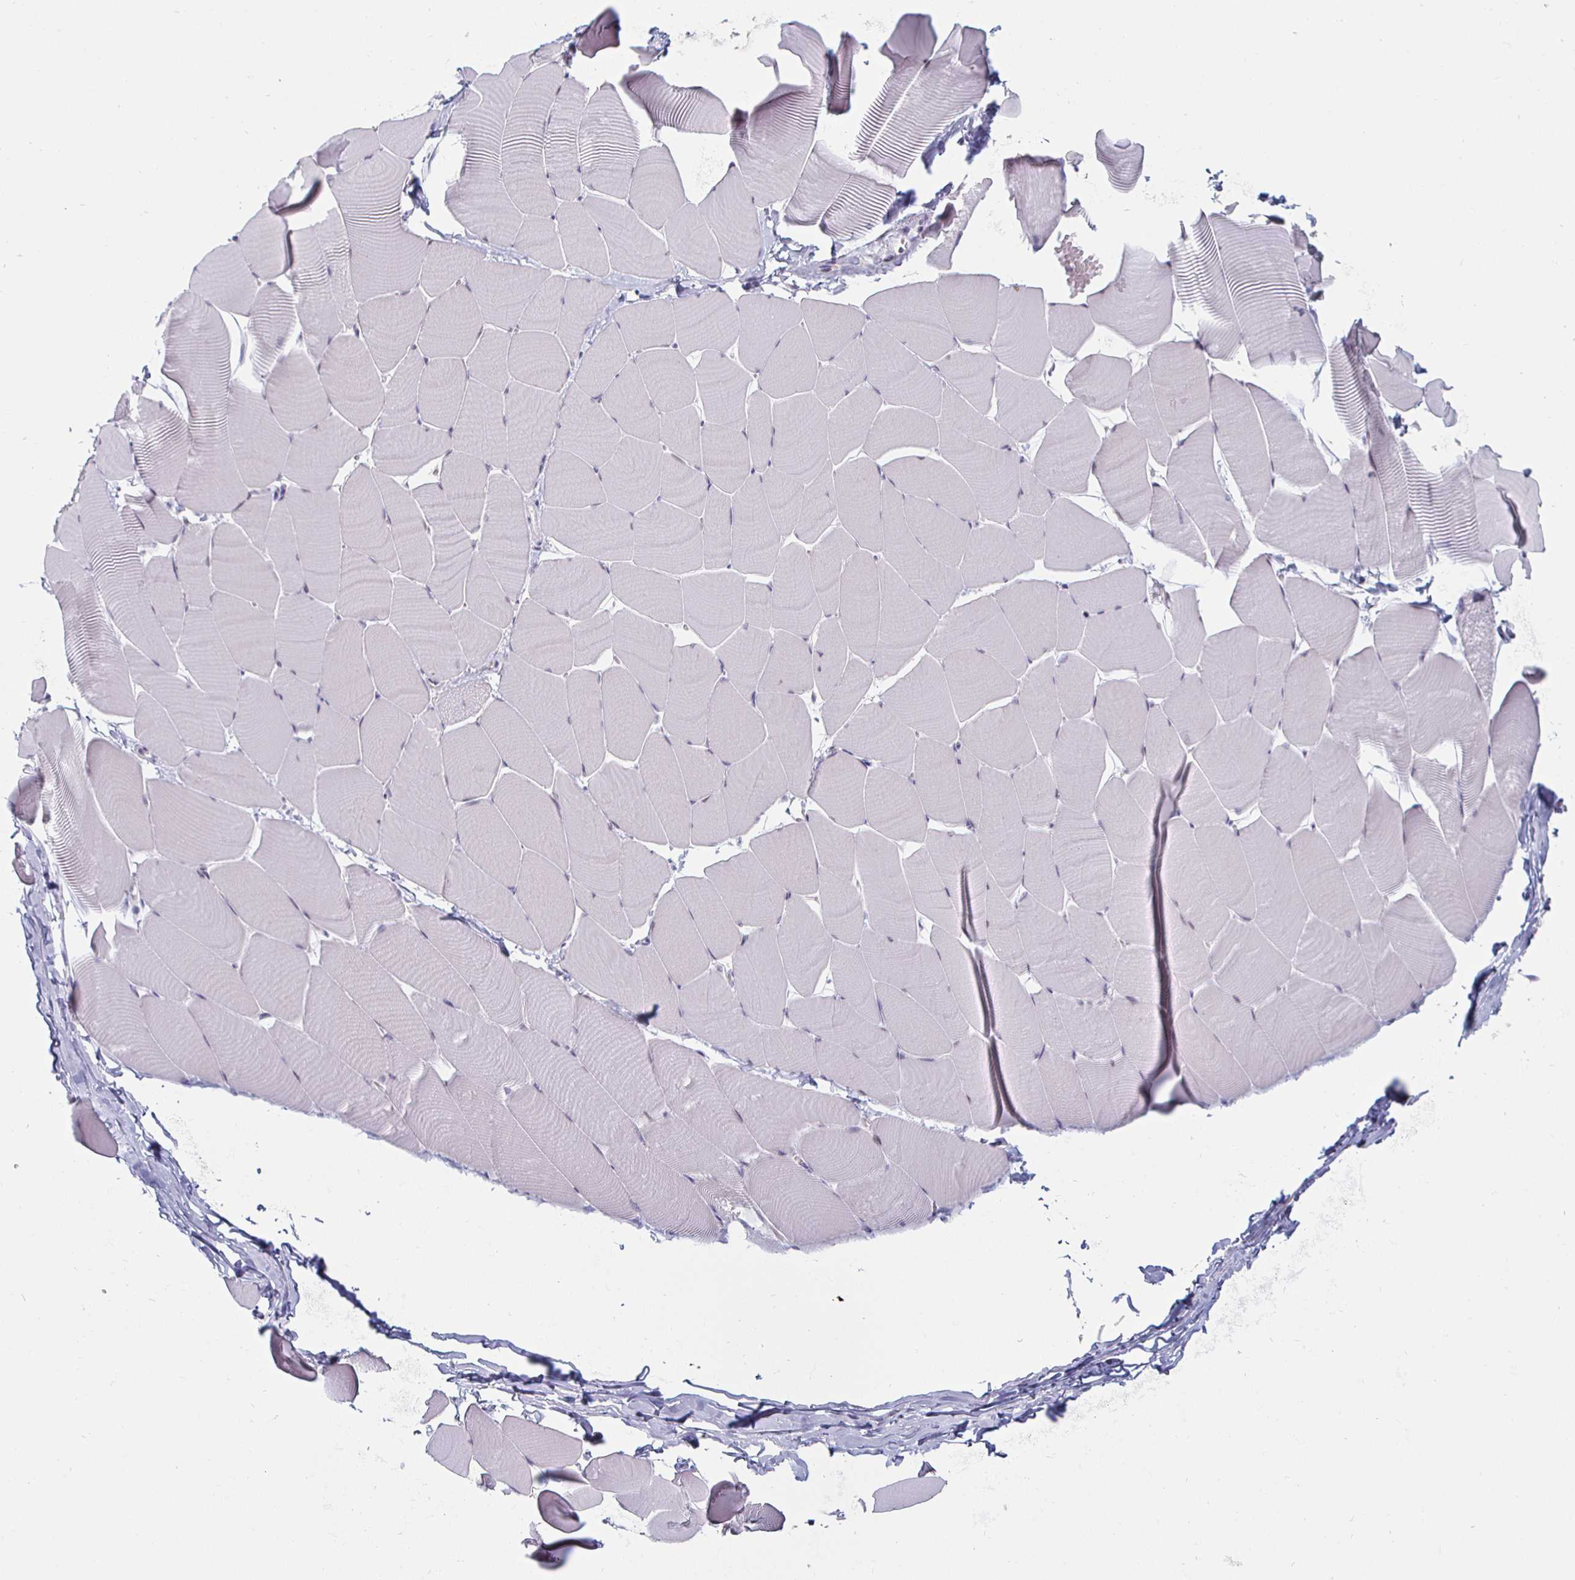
{"staining": {"intensity": "negative", "quantity": "none", "location": "none"}, "tissue": "skeletal muscle", "cell_type": "Myocytes", "image_type": "normal", "snomed": [{"axis": "morphology", "description": "Normal tissue, NOS"}, {"axis": "topography", "description": "Skeletal muscle"}], "caption": "This is an immunohistochemistry (IHC) histopathology image of benign skeletal muscle. There is no expression in myocytes.", "gene": "DMRTB1", "patient": {"sex": "male", "age": 25}}